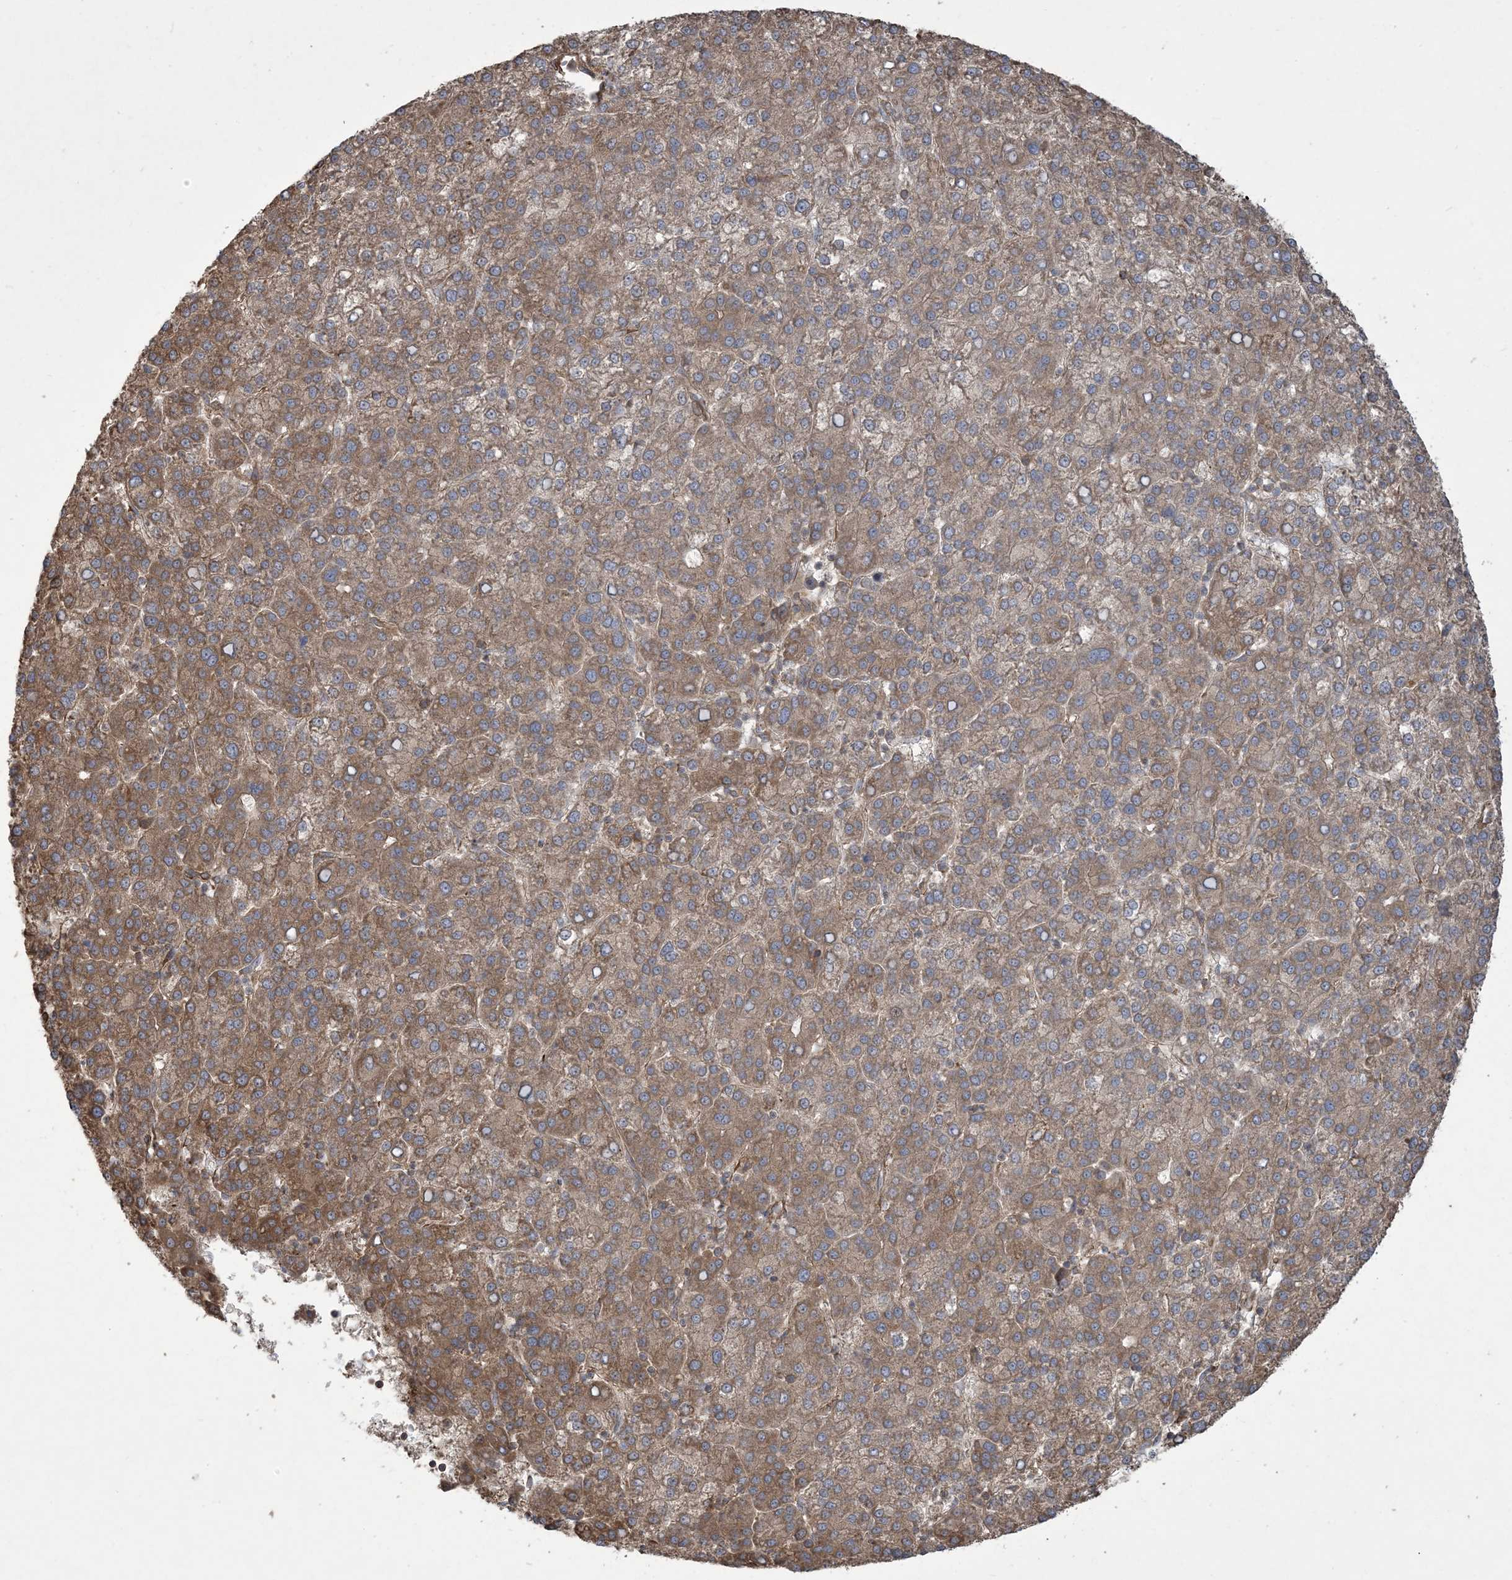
{"staining": {"intensity": "moderate", "quantity": ">75%", "location": "cytoplasmic/membranous"}, "tissue": "liver cancer", "cell_type": "Tumor cells", "image_type": "cancer", "snomed": [{"axis": "morphology", "description": "Carcinoma, Hepatocellular, NOS"}, {"axis": "topography", "description": "Liver"}], "caption": "Immunohistochemistry (DAB) staining of liver cancer (hepatocellular carcinoma) reveals moderate cytoplasmic/membranous protein positivity in about >75% of tumor cells. (brown staining indicates protein expression, while blue staining denotes nuclei).", "gene": "KLHL18", "patient": {"sex": "female", "age": 58}}